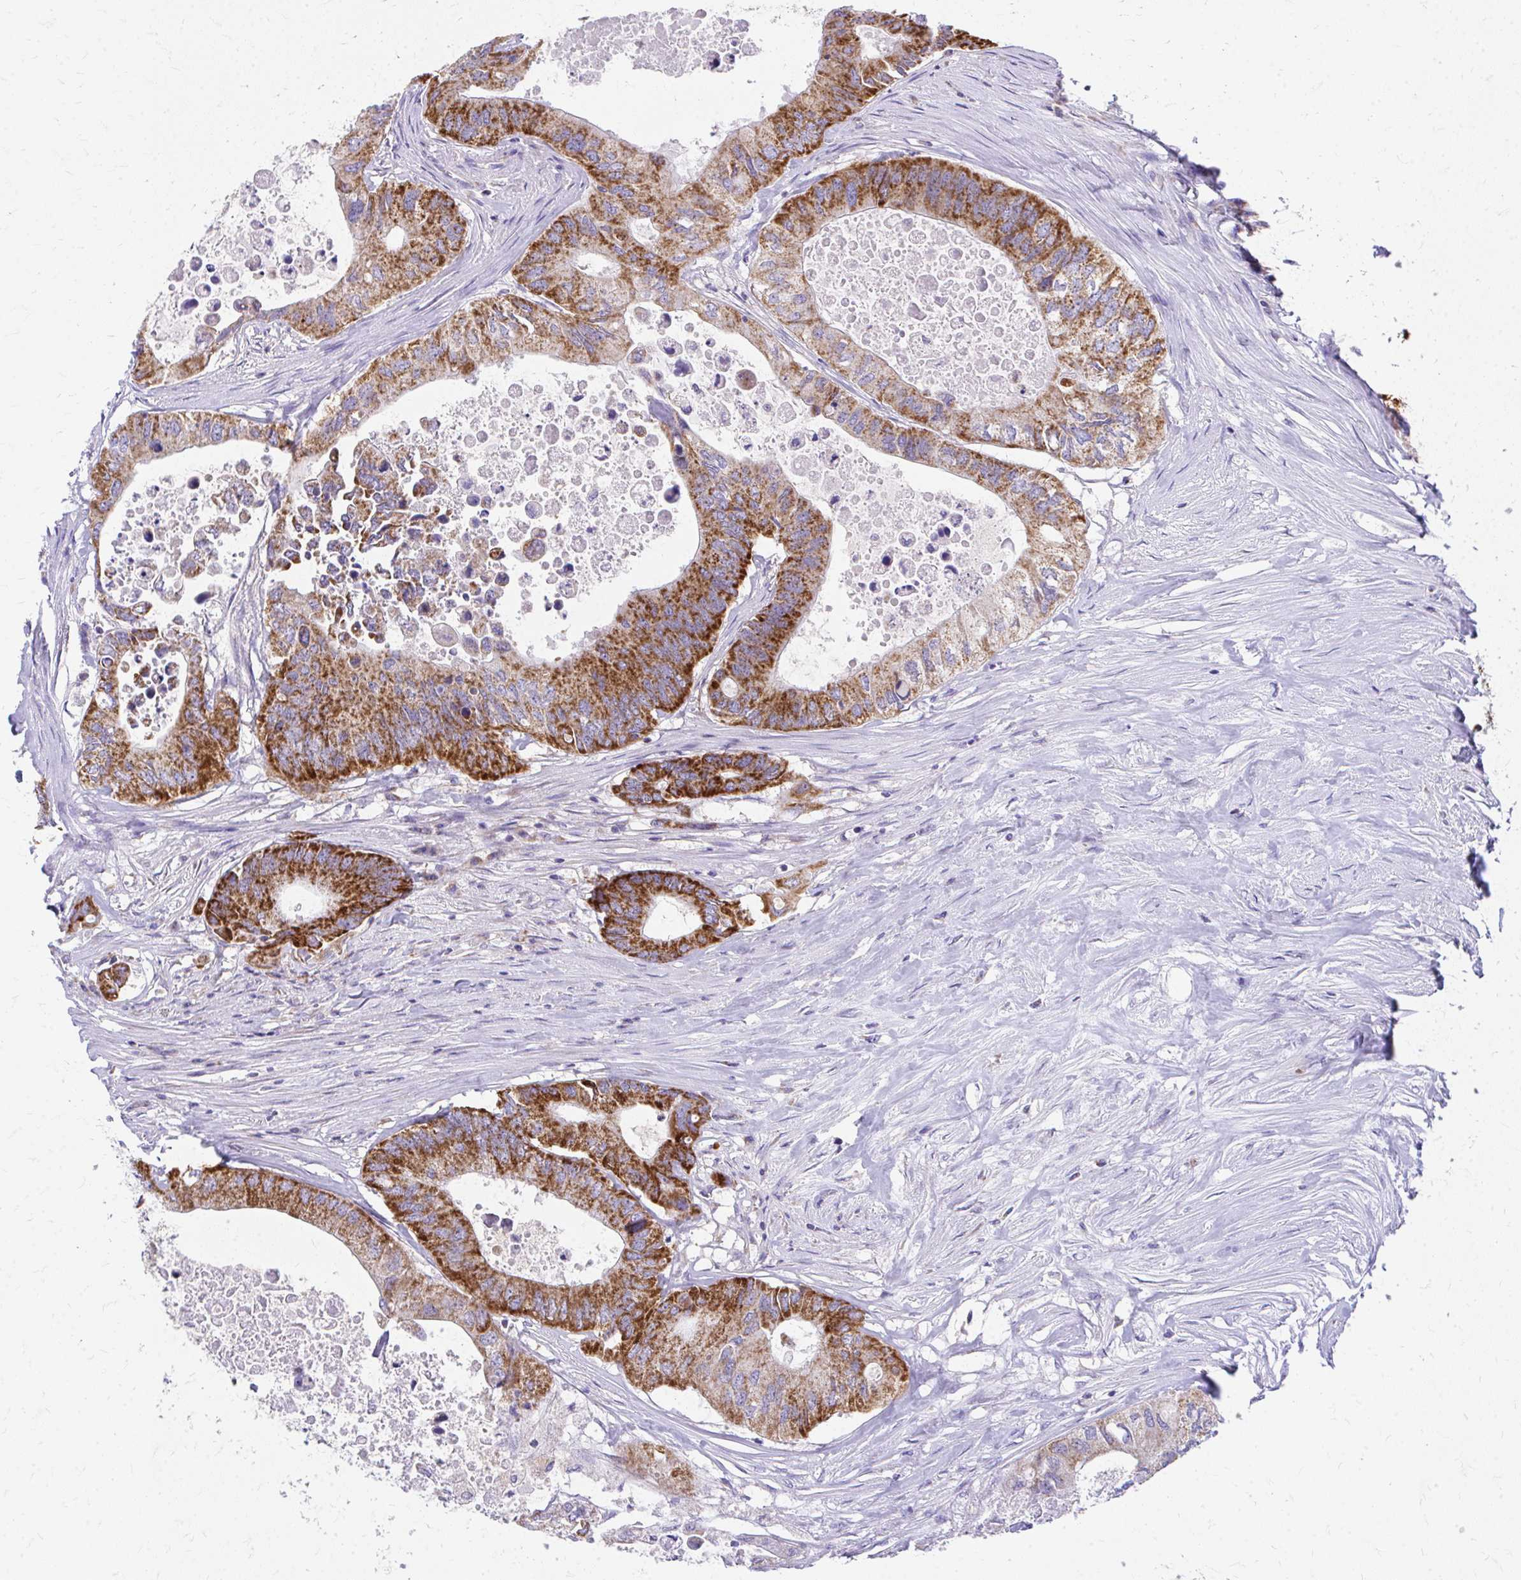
{"staining": {"intensity": "strong", "quantity": ">75%", "location": "cytoplasmic/membranous"}, "tissue": "colorectal cancer", "cell_type": "Tumor cells", "image_type": "cancer", "snomed": [{"axis": "morphology", "description": "Adenocarcinoma, NOS"}, {"axis": "topography", "description": "Colon"}], "caption": "Immunohistochemistry histopathology image of neoplastic tissue: colorectal cancer stained using immunohistochemistry (IHC) demonstrates high levels of strong protein expression localized specifically in the cytoplasmic/membranous of tumor cells, appearing as a cytoplasmic/membranous brown color.", "gene": "MRPL19", "patient": {"sex": "male", "age": 71}}